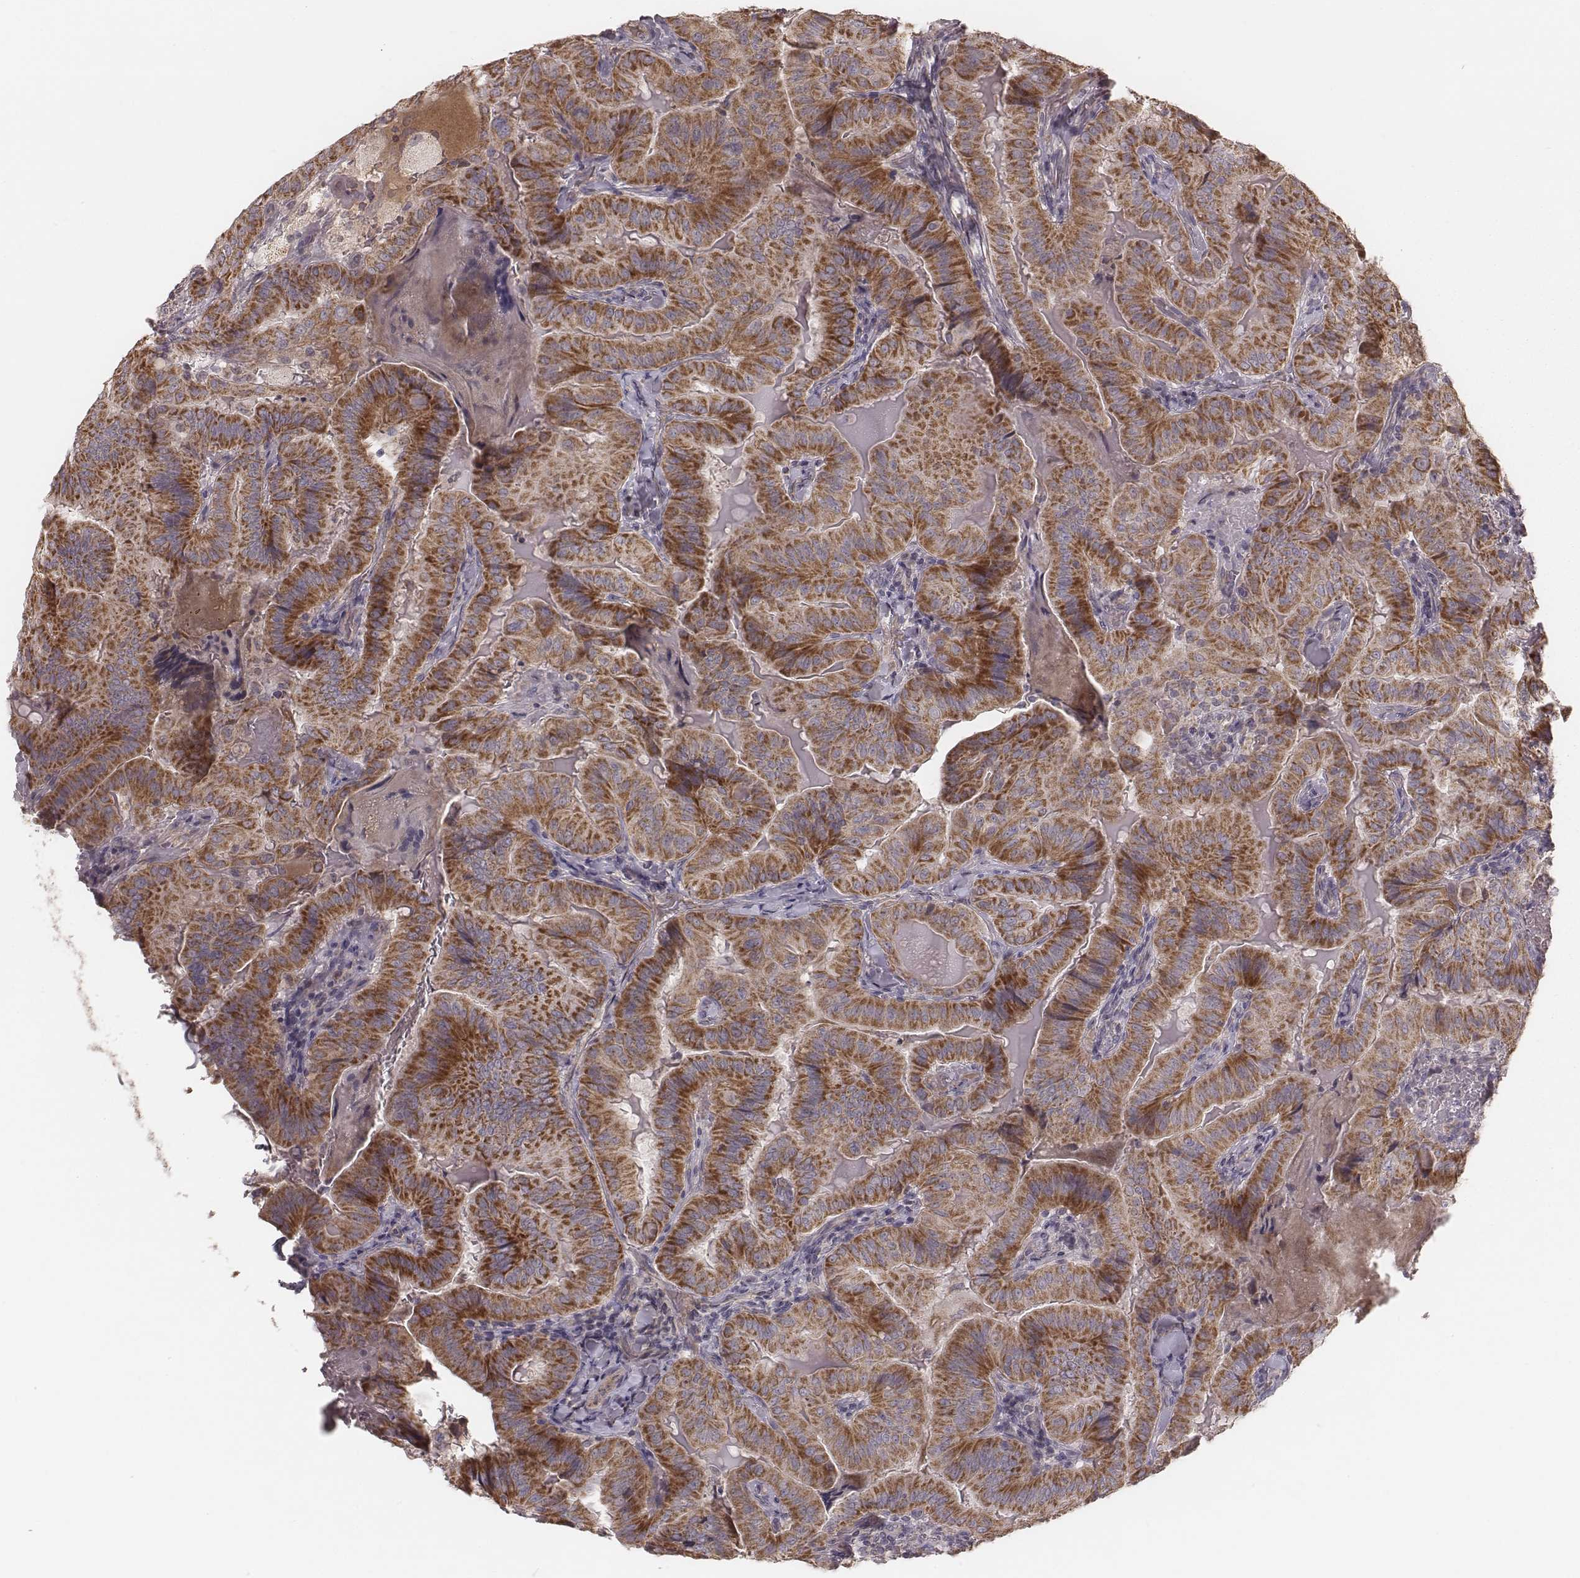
{"staining": {"intensity": "strong", "quantity": "25%-75%", "location": "cytoplasmic/membranous"}, "tissue": "thyroid cancer", "cell_type": "Tumor cells", "image_type": "cancer", "snomed": [{"axis": "morphology", "description": "Papillary adenocarcinoma, NOS"}, {"axis": "topography", "description": "Thyroid gland"}], "caption": "IHC (DAB) staining of human thyroid cancer (papillary adenocarcinoma) demonstrates strong cytoplasmic/membranous protein staining in about 25%-75% of tumor cells.", "gene": "MRPS27", "patient": {"sex": "female", "age": 68}}